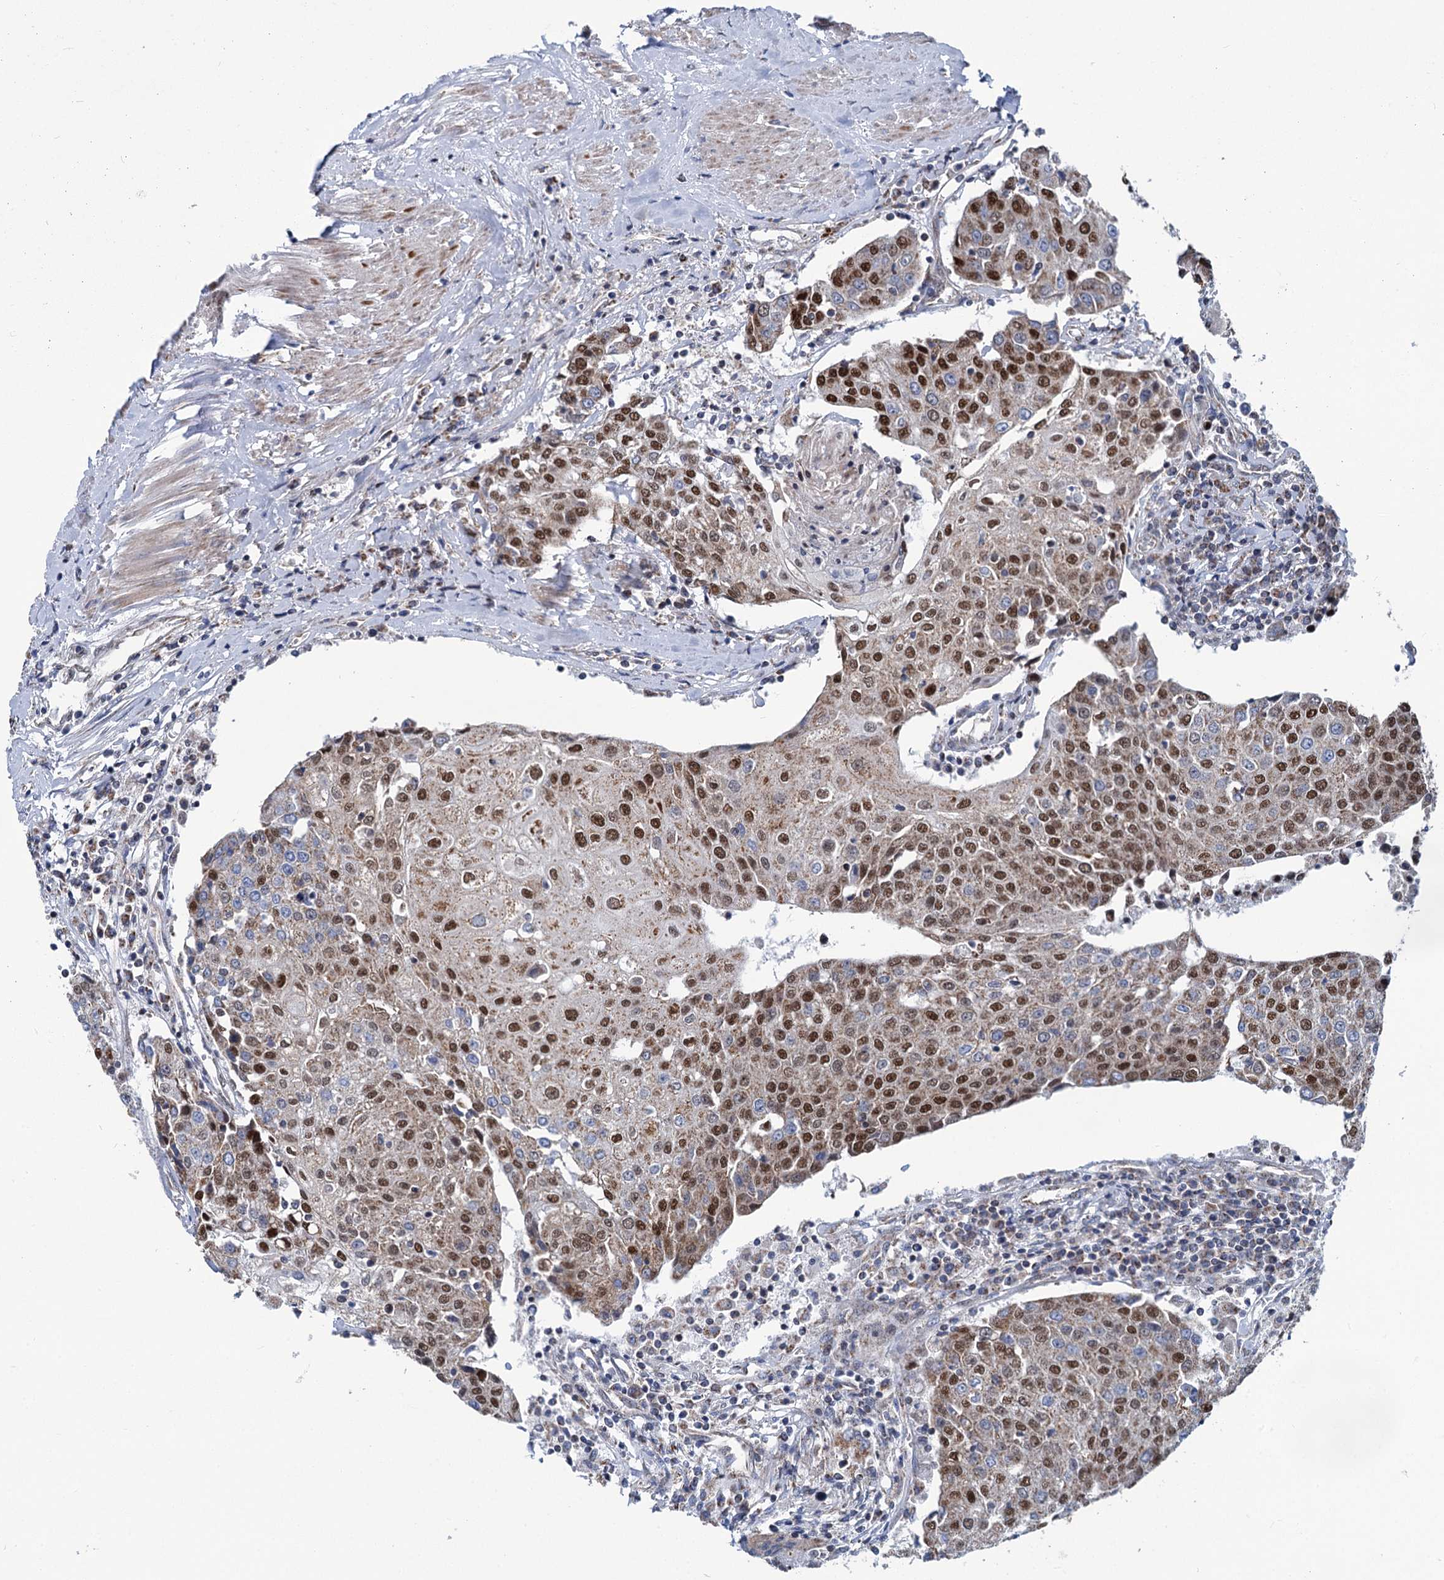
{"staining": {"intensity": "moderate", "quantity": ">75%", "location": "cytoplasmic/membranous,nuclear"}, "tissue": "urothelial cancer", "cell_type": "Tumor cells", "image_type": "cancer", "snomed": [{"axis": "morphology", "description": "Urothelial carcinoma, High grade"}, {"axis": "topography", "description": "Urinary bladder"}], "caption": "IHC of human urothelial cancer exhibits medium levels of moderate cytoplasmic/membranous and nuclear staining in about >75% of tumor cells.", "gene": "MORN3", "patient": {"sex": "female", "age": 85}}